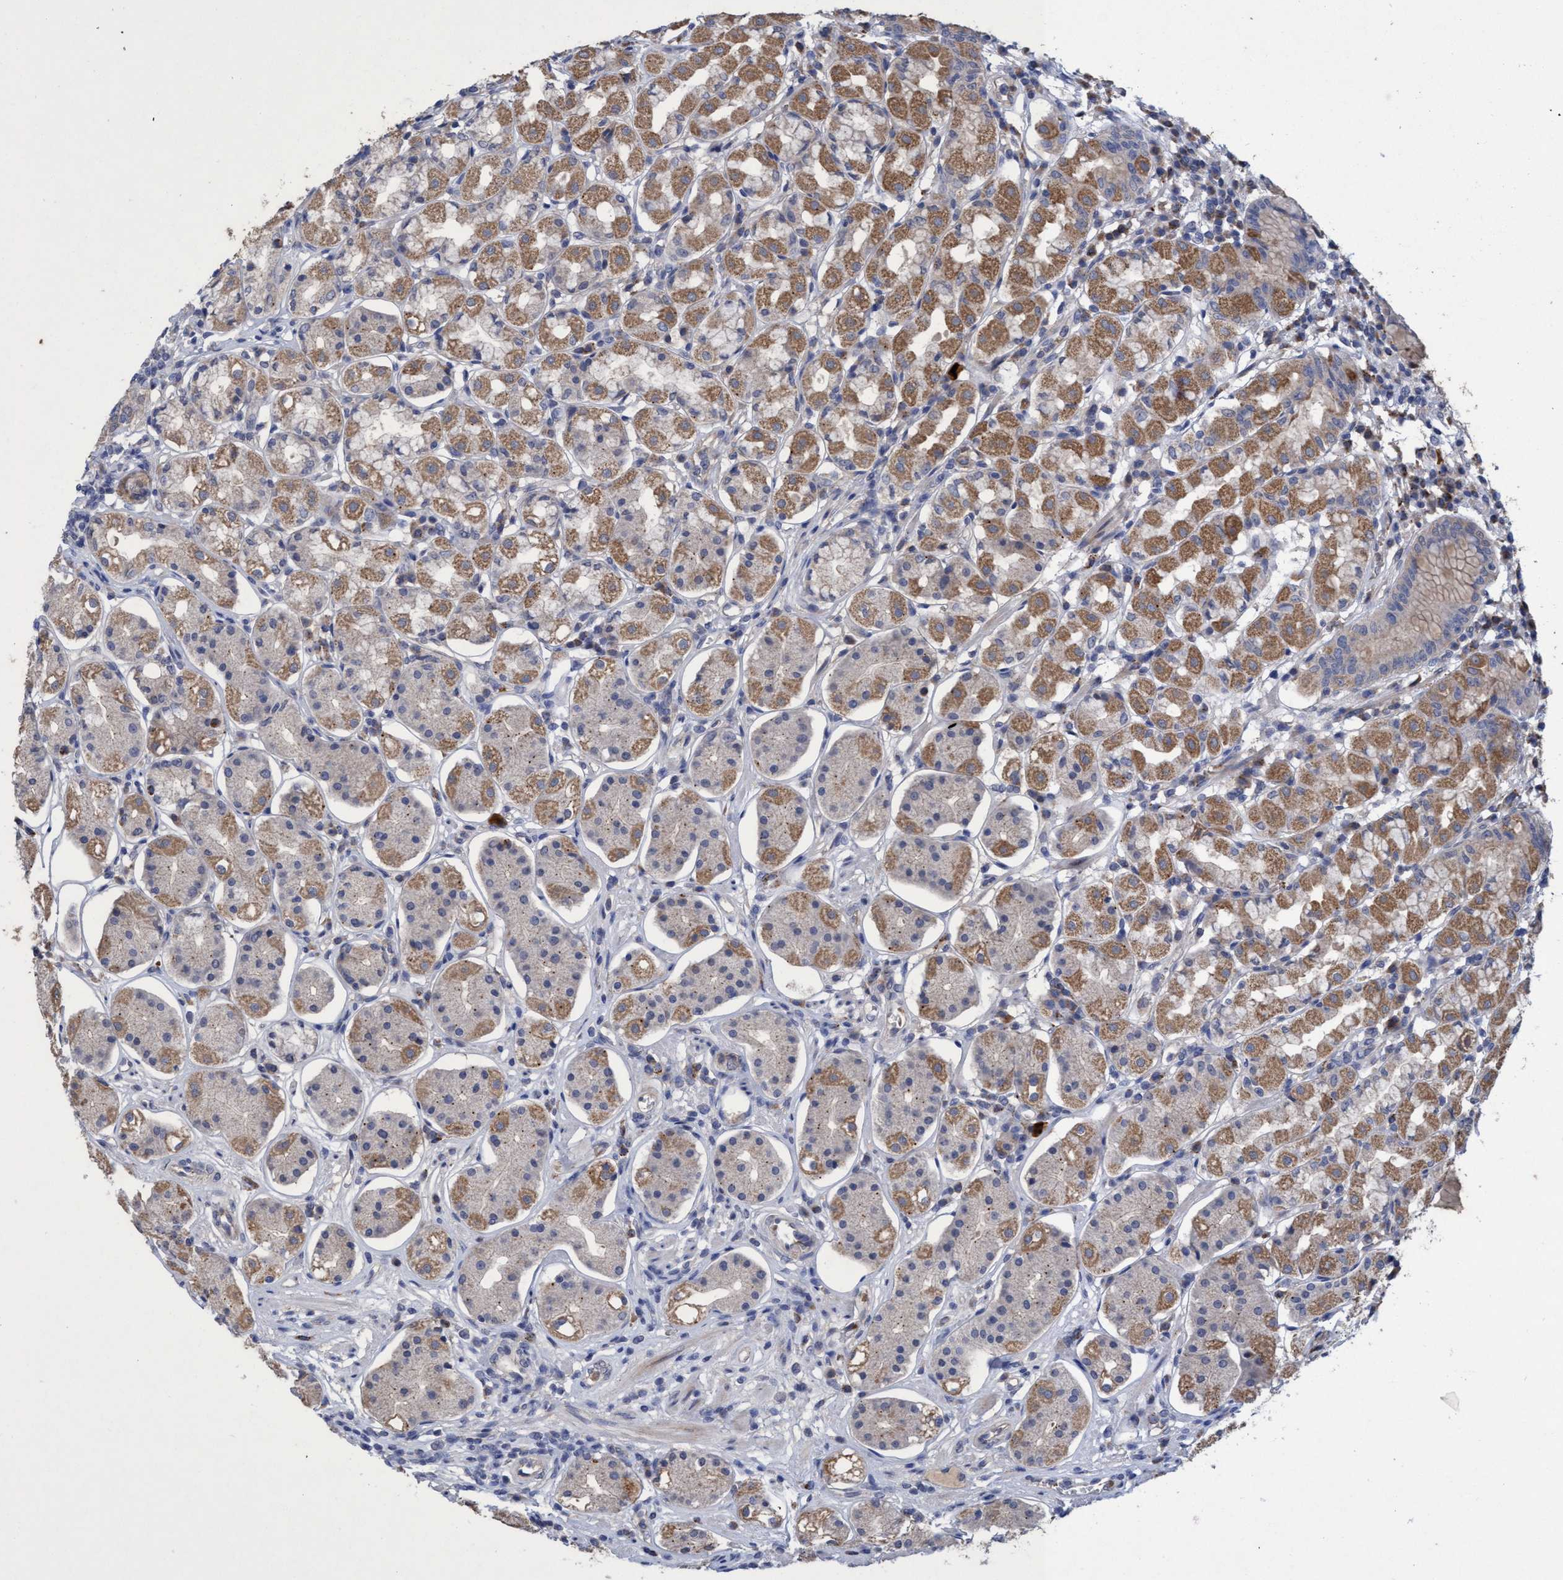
{"staining": {"intensity": "moderate", "quantity": "25%-75%", "location": "cytoplasmic/membranous"}, "tissue": "stomach", "cell_type": "Glandular cells", "image_type": "normal", "snomed": [{"axis": "morphology", "description": "Normal tissue, NOS"}, {"axis": "topography", "description": "Stomach"}, {"axis": "topography", "description": "Stomach, lower"}], "caption": "A high-resolution micrograph shows immunohistochemistry (IHC) staining of benign stomach, which displays moderate cytoplasmic/membranous staining in approximately 25%-75% of glandular cells. Using DAB (brown) and hematoxylin (blue) stains, captured at high magnification using brightfield microscopy.", "gene": "SEMA4D", "patient": {"sex": "female", "age": 56}}